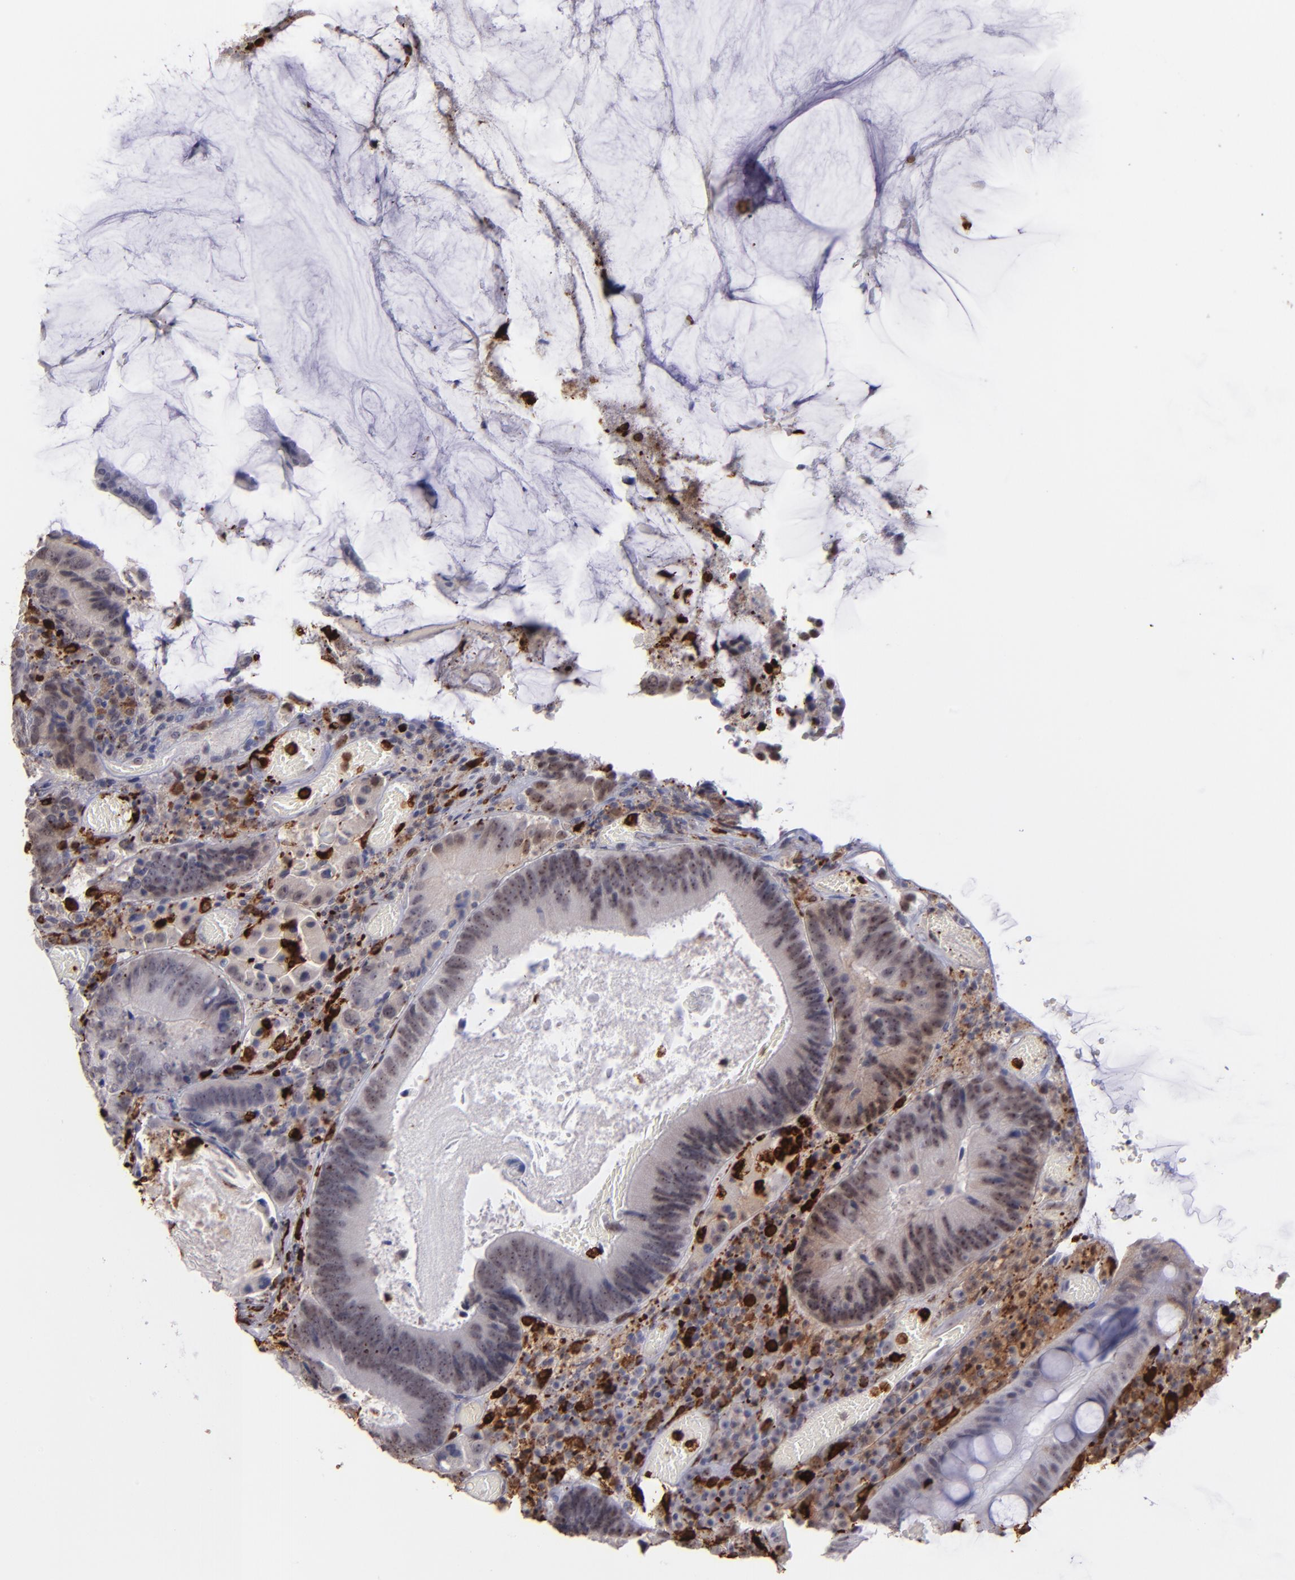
{"staining": {"intensity": "negative", "quantity": "none", "location": "none"}, "tissue": "colorectal cancer", "cell_type": "Tumor cells", "image_type": "cancer", "snomed": [{"axis": "morphology", "description": "Normal tissue, NOS"}, {"axis": "morphology", "description": "Adenocarcinoma, NOS"}, {"axis": "topography", "description": "Colon"}], "caption": "IHC histopathology image of human colorectal adenocarcinoma stained for a protein (brown), which displays no expression in tumor cells.", "gene": "NCF2", "patient": {"sex": "female", "age": 78}}